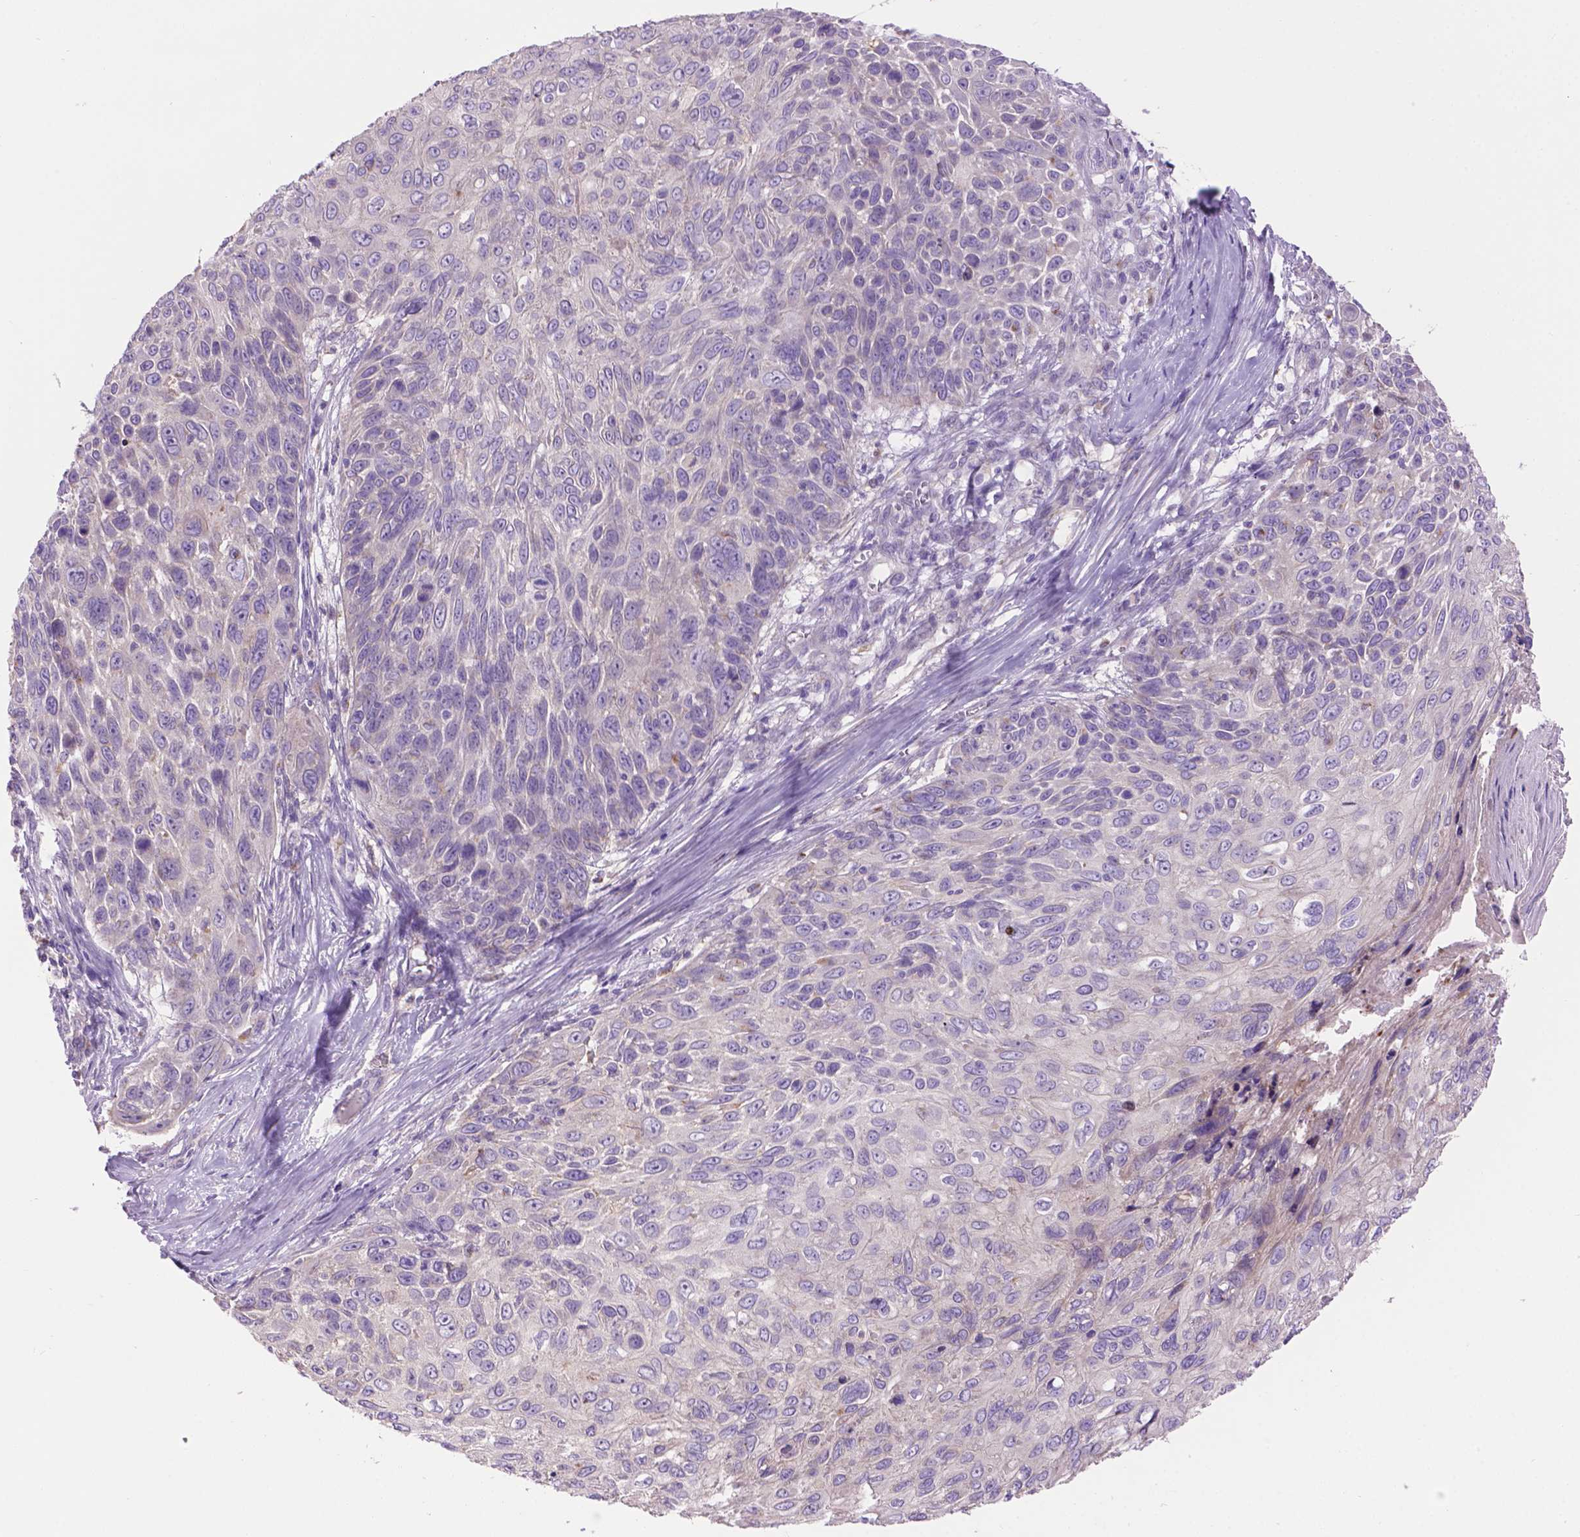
{"staining": {"intensity": "negative", "quantity": "none", "location": "none"}, "tissue": "skin cancer", "cell_type": "Tumor cells", "image_type": "cancer", "snomed": [{"axis": "morphology", "description": "Squamous cell carcinoma, NOS"}, {"axis": "topography", "description": "Skin"}], "caption": "Skin cancer was stained to show a protein in brown. There is no significant positivity in tumor cells. Brightfield microscopy of immunohistochemistry (IHC) stained with DAB (brown) and hematoxylin (blue), captured at high magnification.", "gene": "CDH7", "patient": {"sex": "male", "age": 92}}